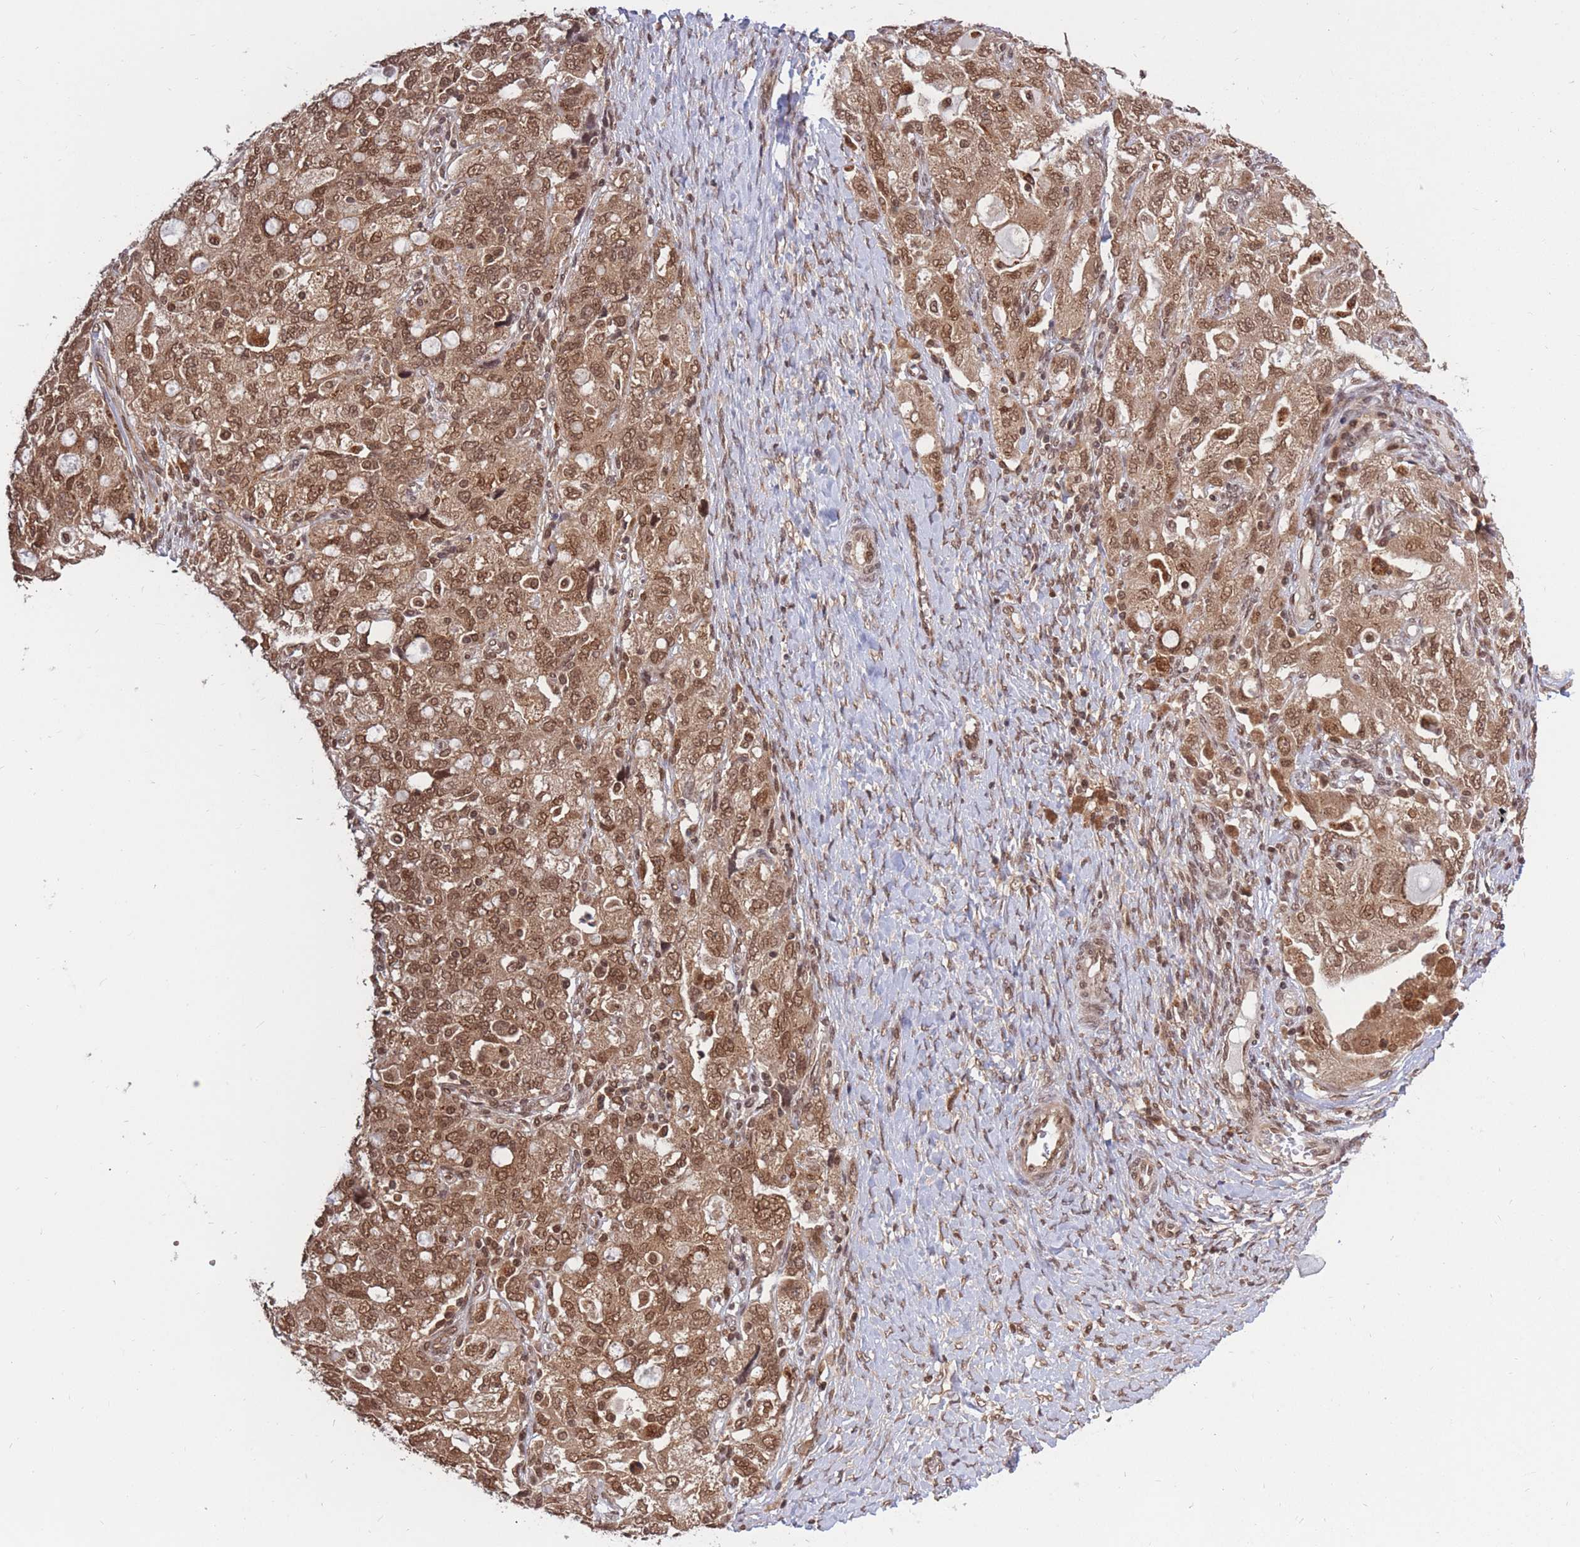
{"staining": {"intensity": "moderate", "quantity": ">75%", "location": "cytoplasmic/membranous,nuclear"}, "tissue": "ovarian cancer", "cell_type": "Tumor cells", "image_type": "cancer", "snomed": [{"axis": "morphology", "description": "Carcinoma, NOS"}, {"axis": "morphology", "description": "Cystadenocarcinoma, serous, NOS"}, {"axis": "topography", "description": "Ovary"}], "caption": "IHC (DAB) staining of ovarian serous cystadenocarcinoma shows moderate cytoplasmic/membranous and nuclear protein staining in approximately >75% of tumor cells. (brown staining indicates protein expression, while blue staining denotes nuclei).", "gene": "SRA1", "patient": {"sex": "female", "age": 69}}